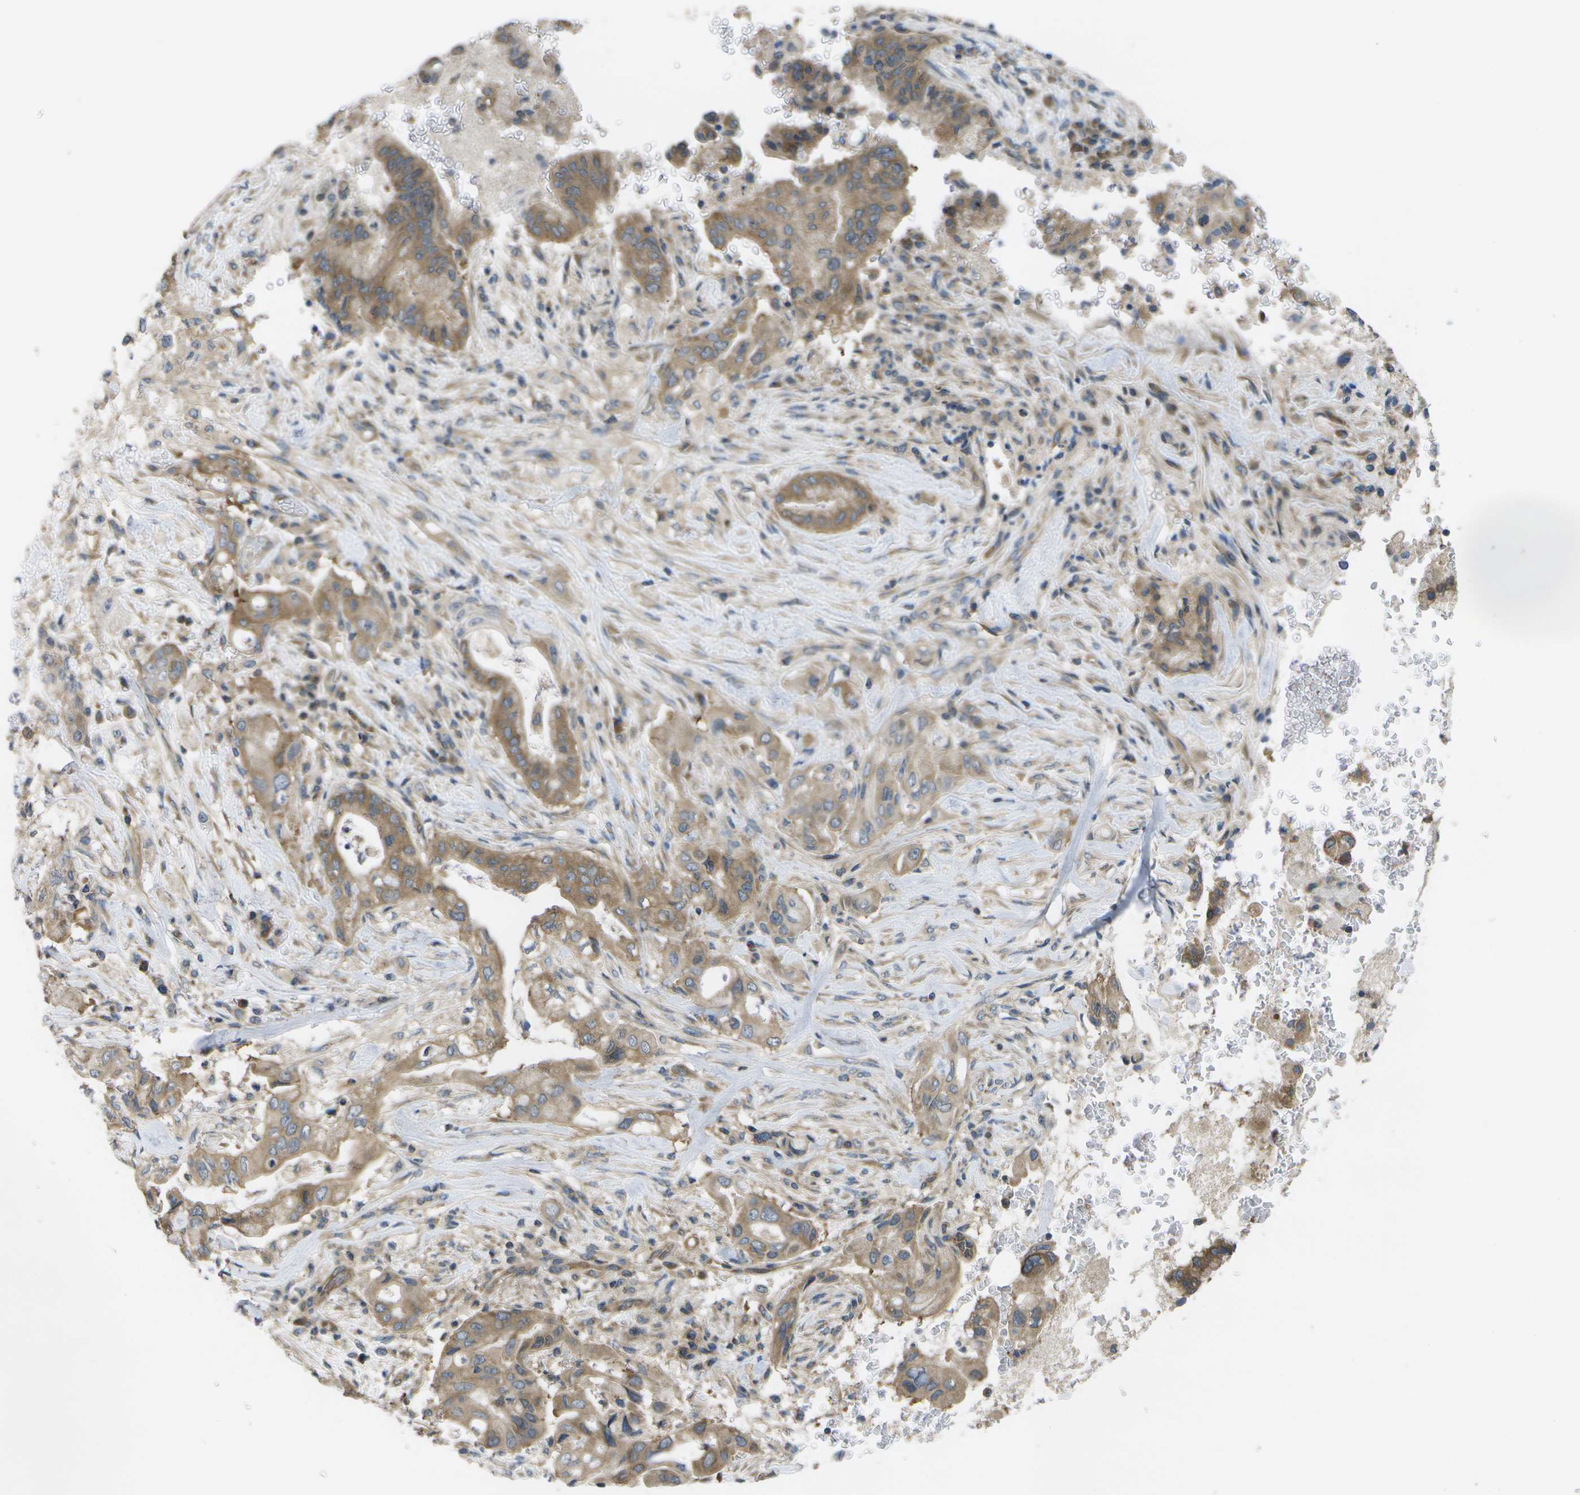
{"staining": {"intensity": "moderate", "quantity": ">75%", "location": "cytoplasmic/membranous"}, "tissue": "pancreatic cancer", "cell_type": "Tumor cells", "image_type": "cancer", "snomed": [{"axis": "morphology", "description": "Adenocarcinoma, NOS"}, {"axis": "topography", "description": "Pancreas"}], "caption": "Tumor cells display medium levels of moderate cytoplasmic/membranous staining in about >75% of cells in pancreatic adenocarcinoma. Immunohistochemistry (ihc) stains the protein in brown and the nuclei are stained blue.", "gene": "DPM3", "patient": {"sex": "female", "age": 73}}